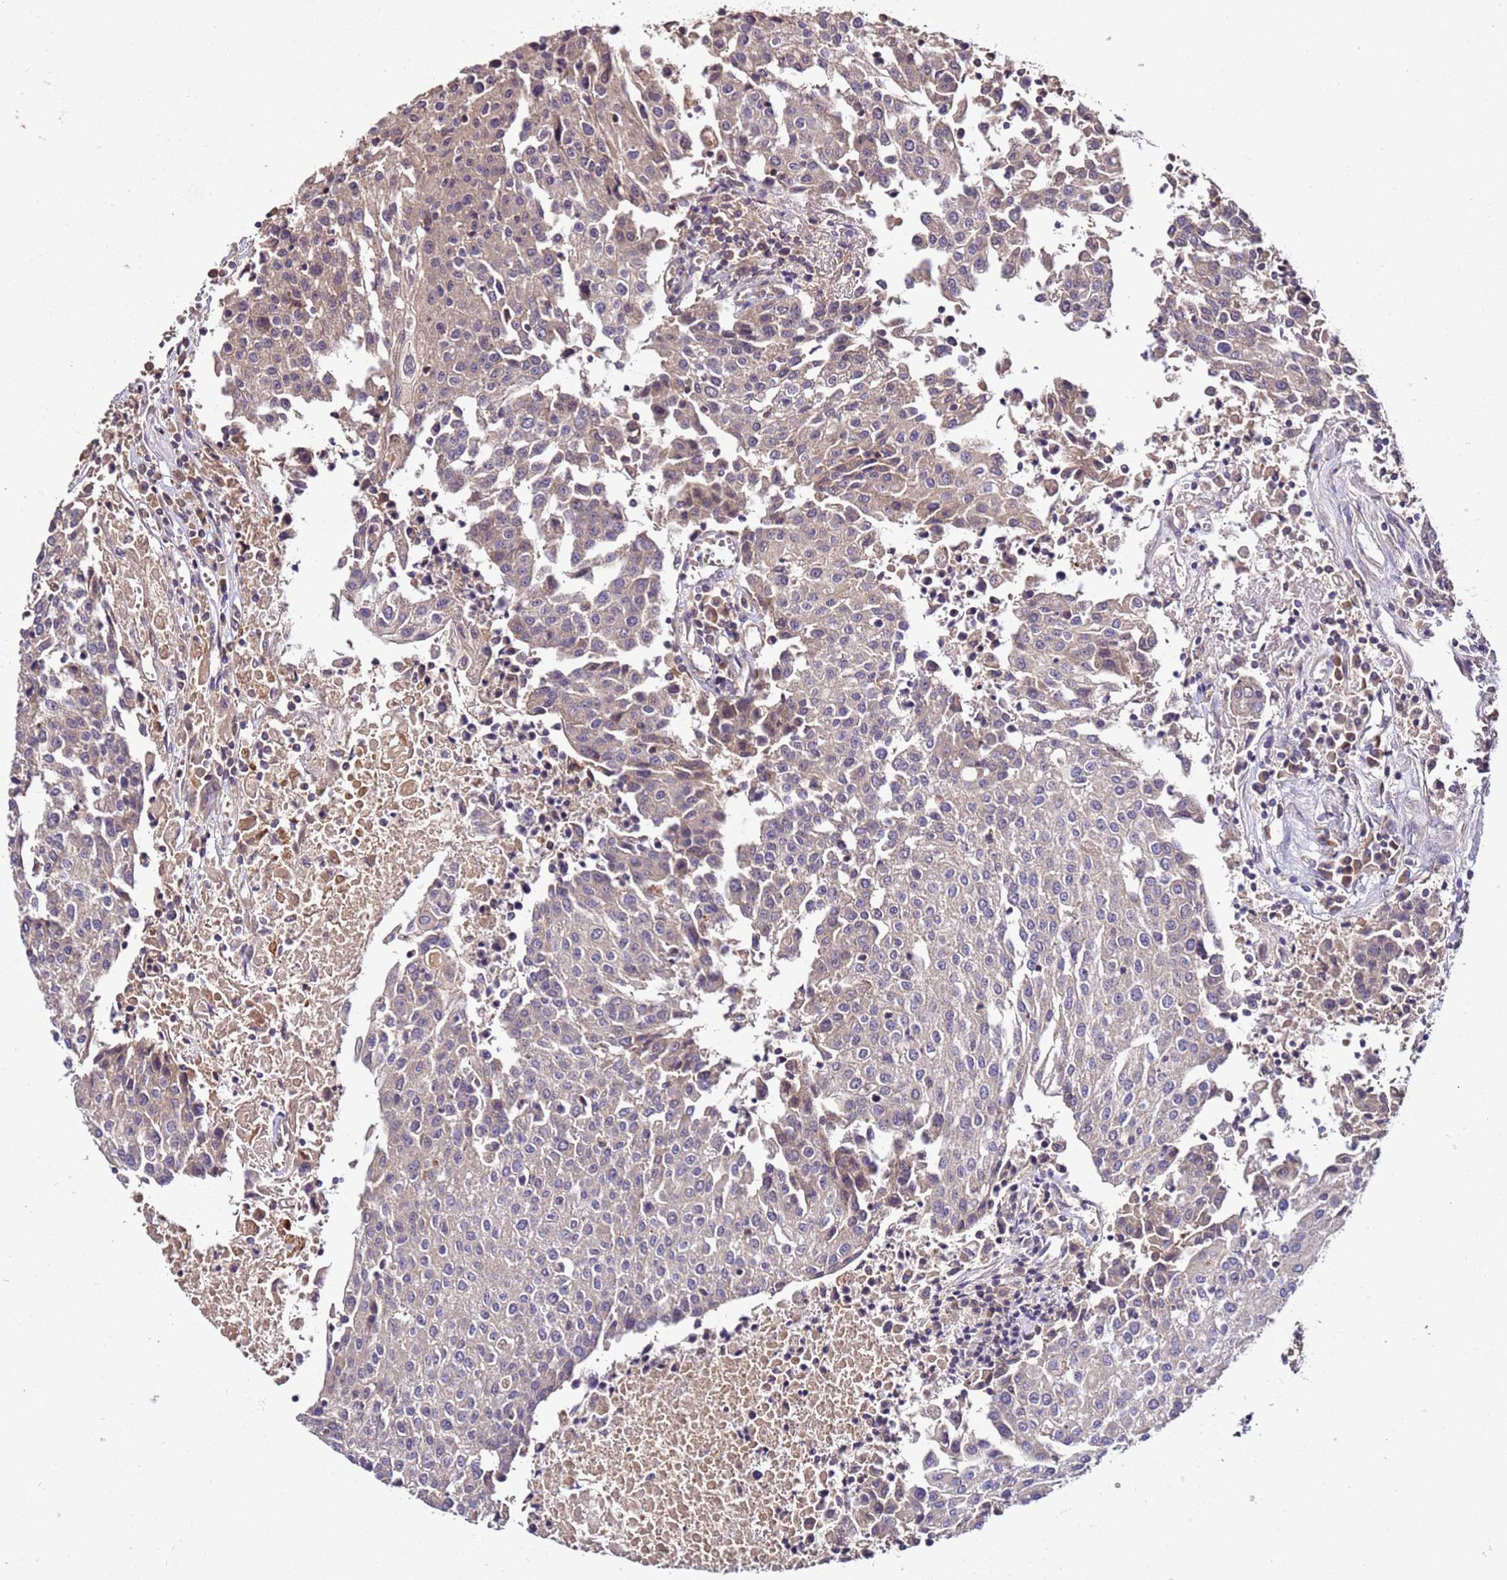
{"staining": {"intensity": "negative", "quantity": "none", "location": "none"}, "tissue": "urothelial cancer", "cell_type": "Tumor cells", "image_type": "cancer", "snomed": [{"axis": "morphology", "description": "Urothelial carcinoma, High grade"}, {"axis": "topography", "description": "Urinary bladder"}], "caption": "Immunohistochemistry (IHC) micrograph of neoplastic tissue: urothelial cancer stained with DAB (3,3'-diaminobenzidine) demonstrates no significant protein positivity in tumor cells.", "gene": "GSPT2", "patient": {"sex": "female", "age": 85}}